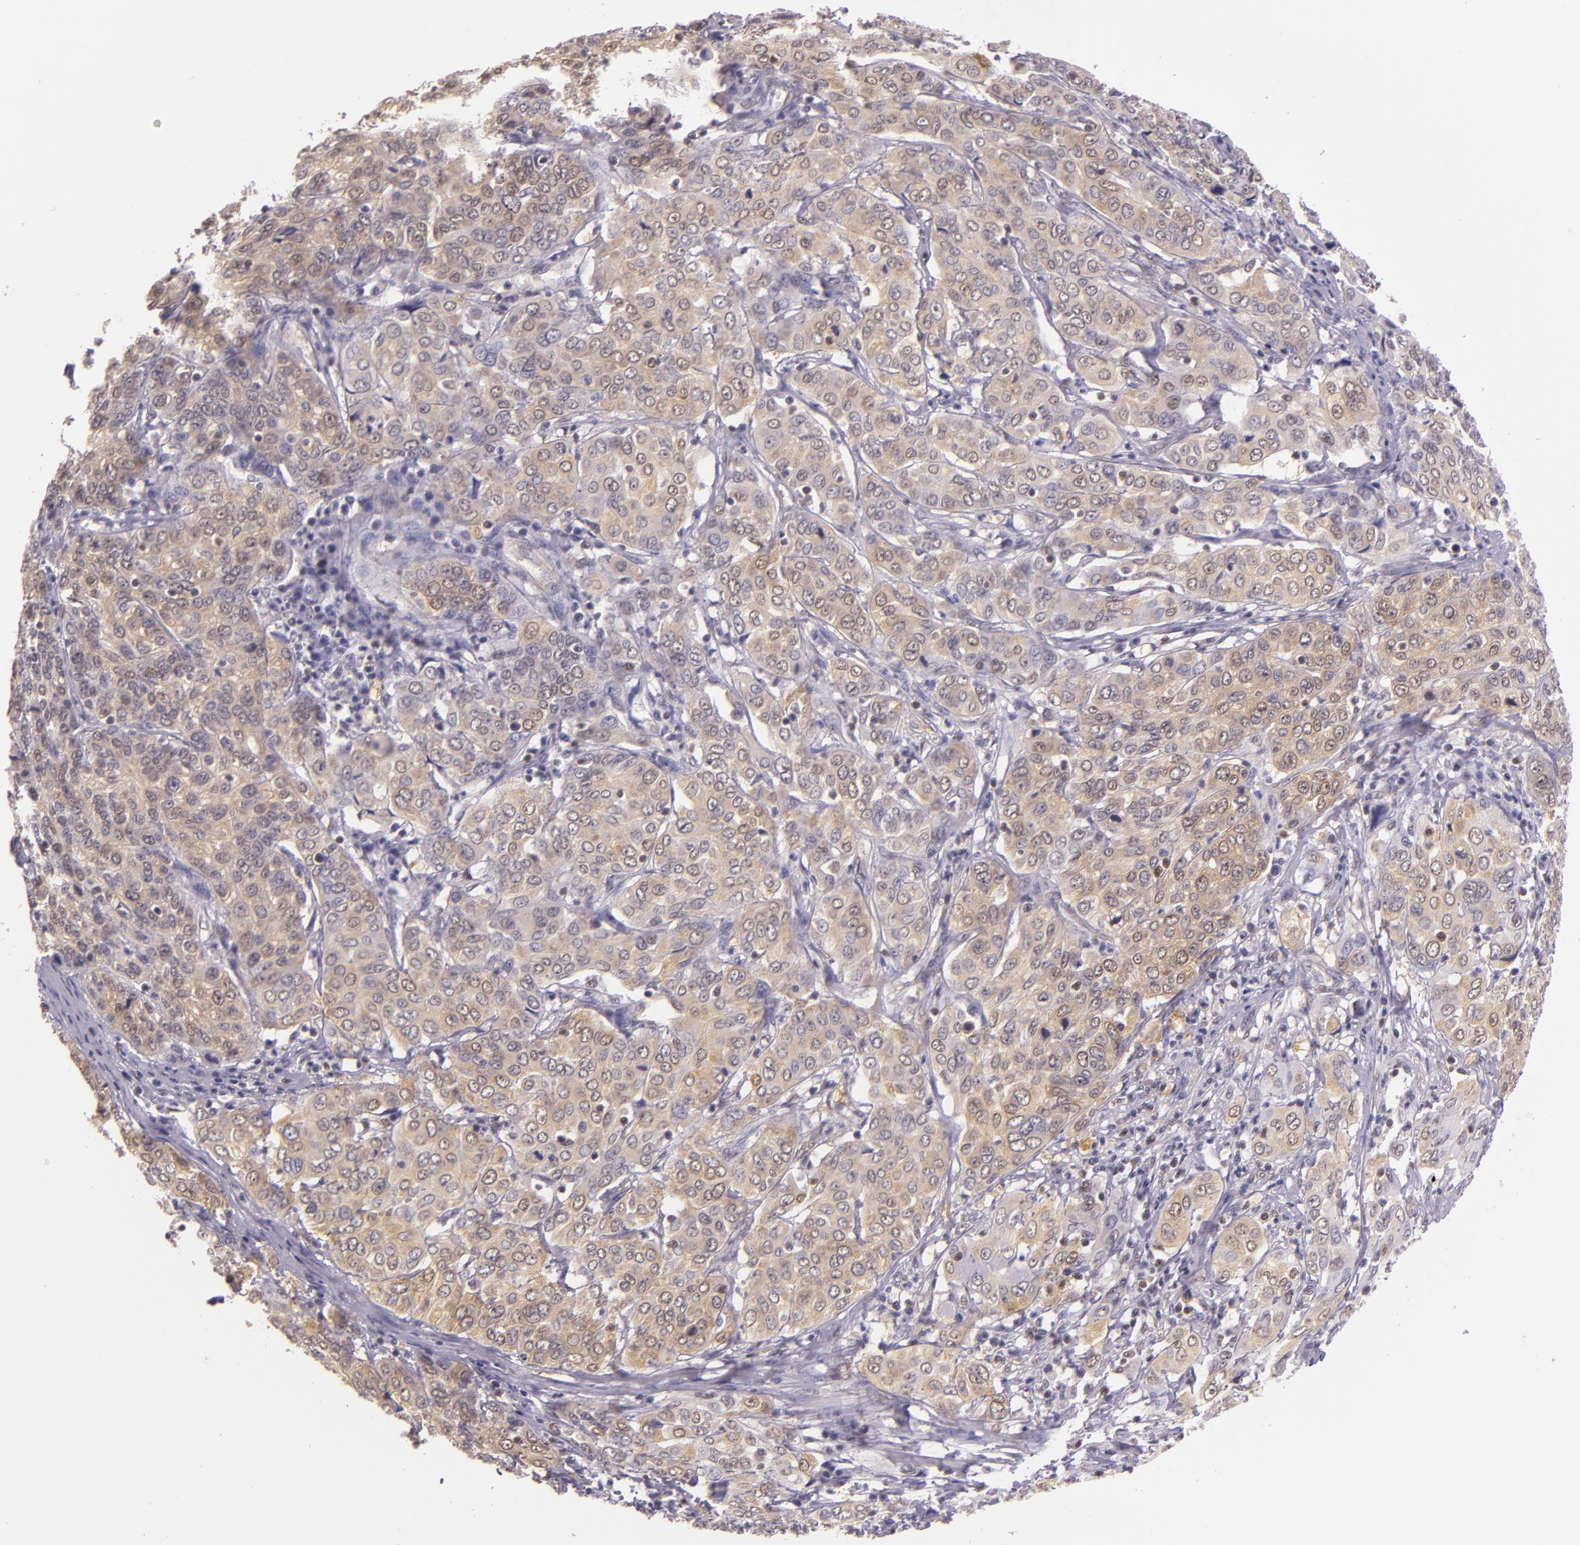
{"staining": {"intensity": "weak", "quantity": ">75%", "location": "cytoplasmic/membranous,nuclear"}, "tissue": "cervical cancer", "cell_type": "Tumor cells", "image_type": "cancer", "snomed": [{"axis": "morphology", "description": "Squamous cell carcinoma, NOS"}, {"axis": "topography", "description": "Cervix"}], "caption": "A brown stain highlights weak cytoplasmic/membranous and nuclear expression of a protein in human cervical cancer tumor cells. (IHC, brightfield microscopy, high magnification).", "gene": "HSPA8", "patient": {"sex": "female", "age": 38}}